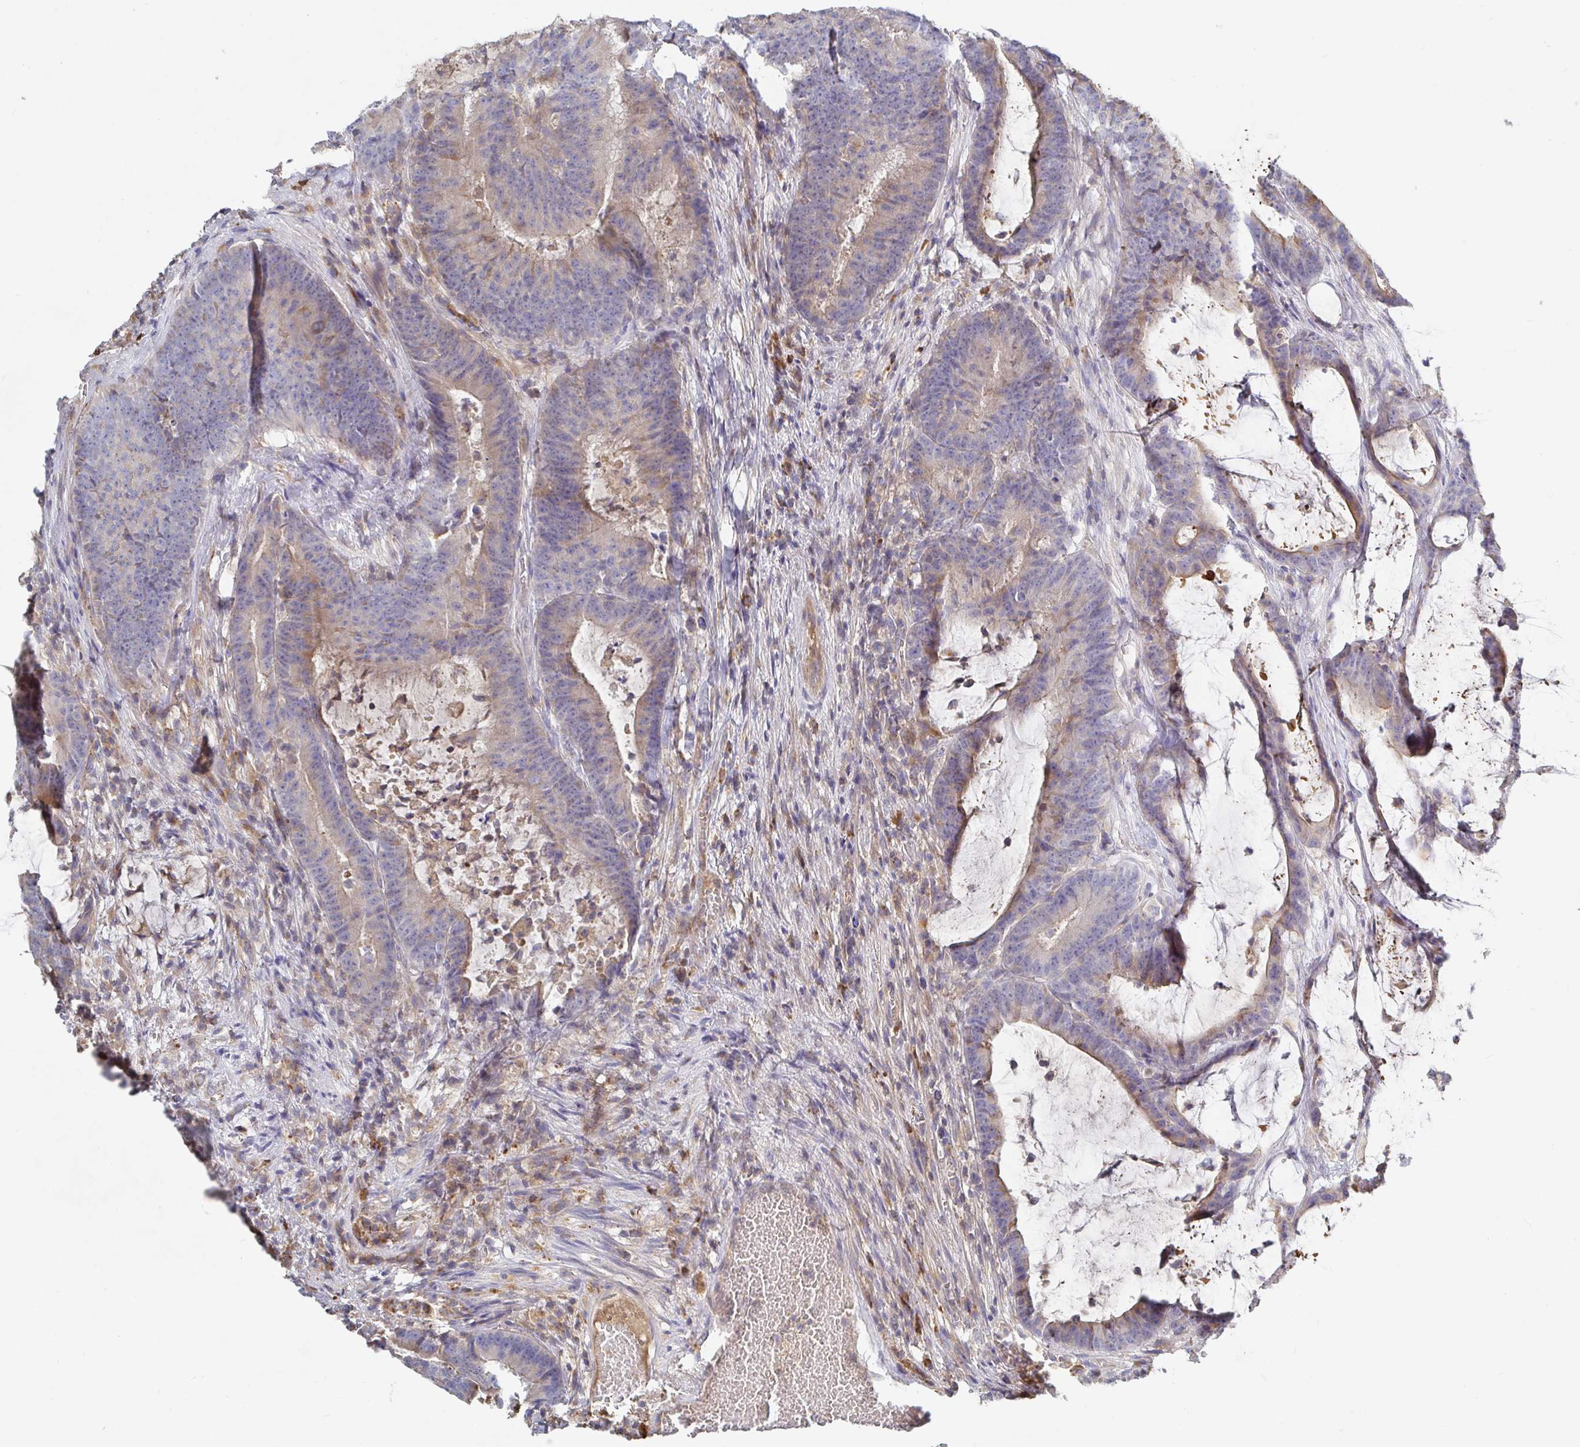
{"staining": {"intensity": "weak", "quantity": "25%-75%", "location": "cytoplasmic/membranous"}, "tissue": "colorectal cancer", "cell_type": "Tumor cells", "image_type": "cancer", "snomed": [{"axis": "morphology", "description": "Adenocarcinoma, NOS"}, {"axis": "topography", "description": "Colon"}], "caption": "Colorectal adenocarcinoma stained with DAB immunohistochemistry exhibits low levels of weak cytoplasmic/membranous positivity in approximately 25%-75% of tumor cells.", "gene": "IRAK2", "patient": {"sex": "female", "age": 78}}